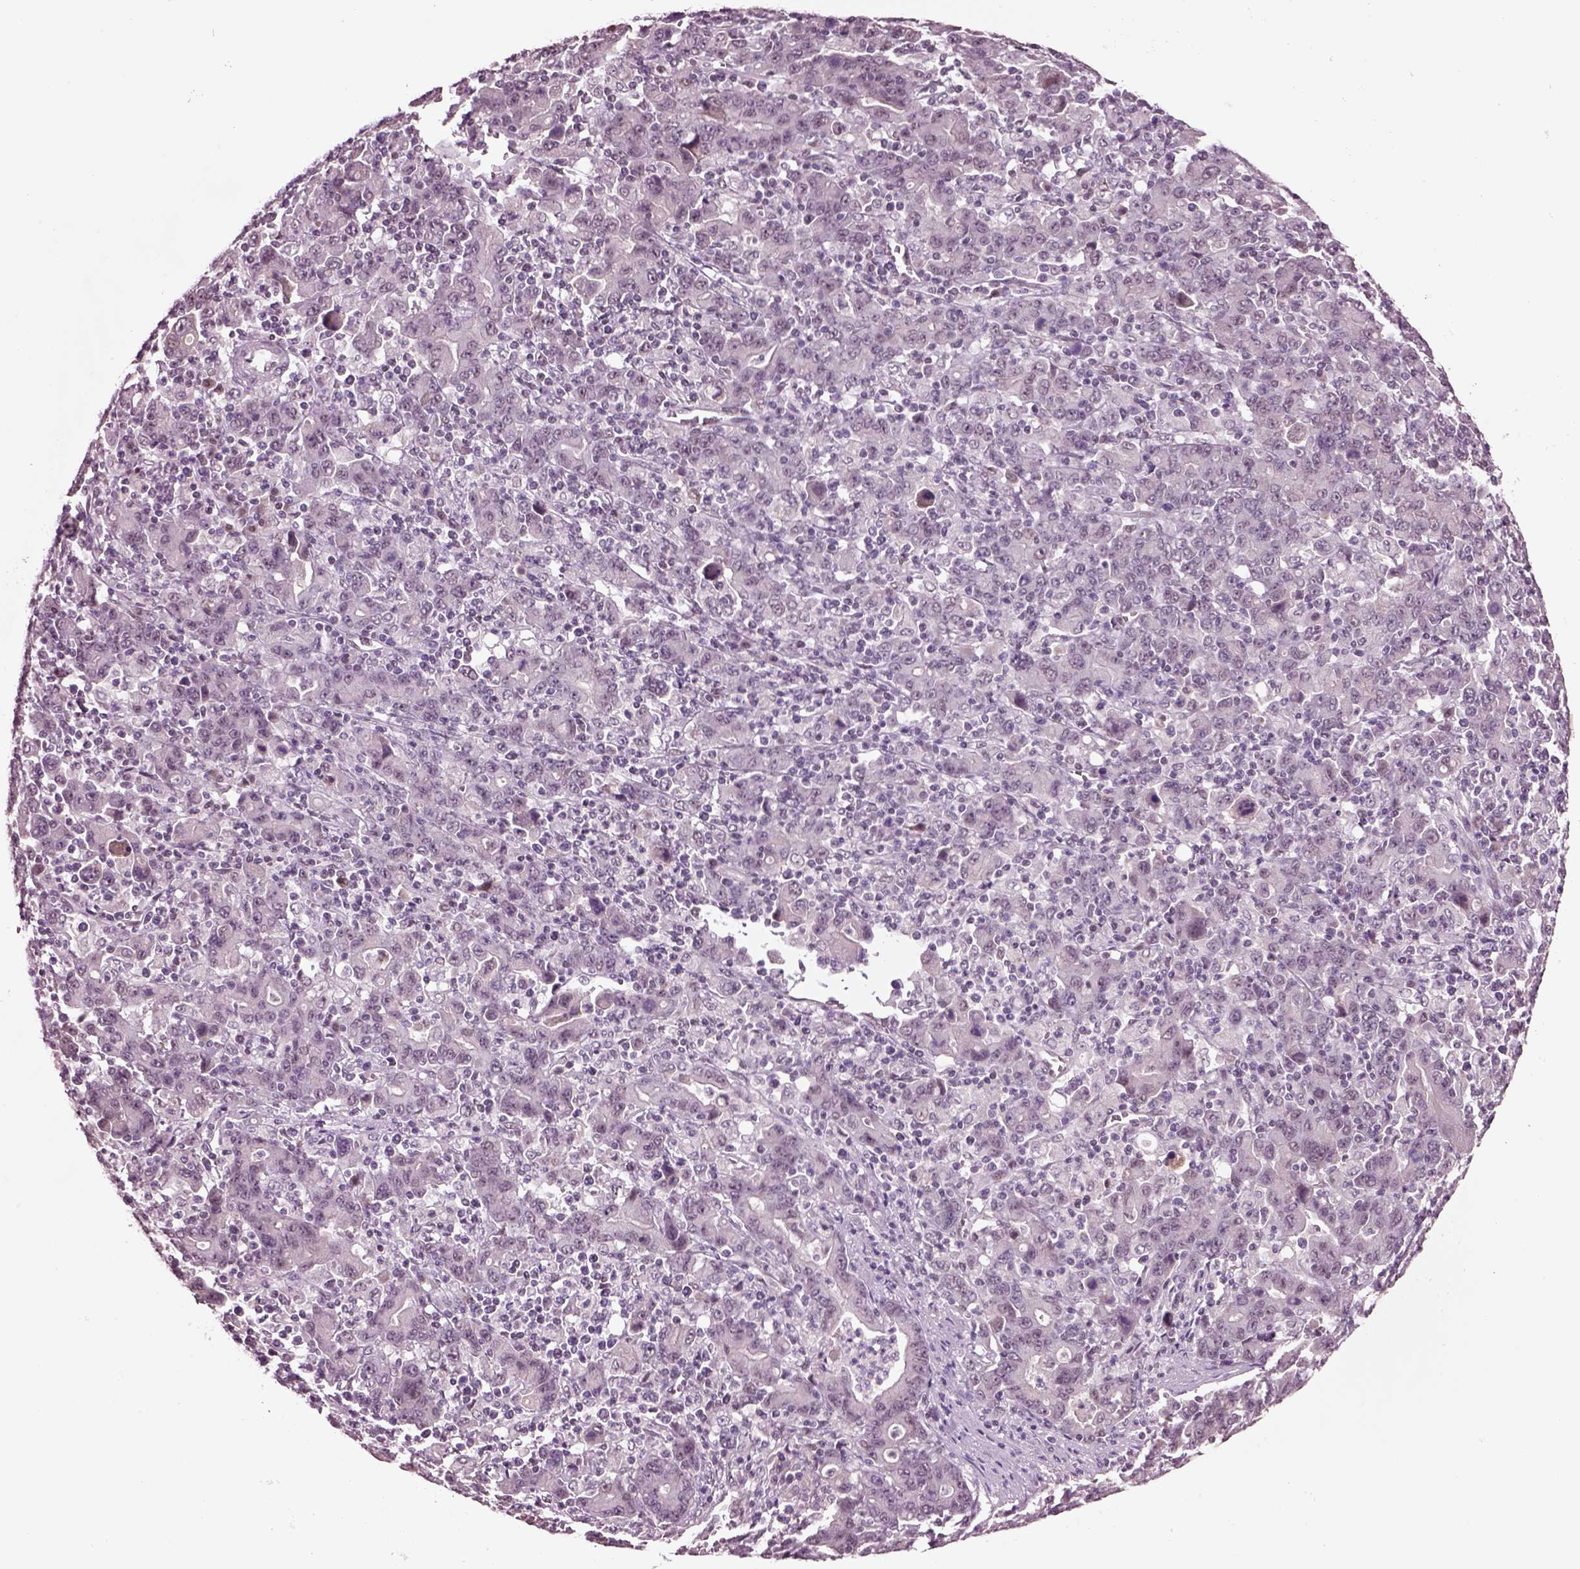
{"staining": {"intensity": "negative", "quantity": "none", "location": "none"}, "tissue": "stomach cancer", "cell_type": "Tumor cells", "image_type": "cancer", "snomed": [{"axis": "morphology", "description": "Adenocarcinoma, NOS"}, {"axis": "topography", "description": "Stomach, upper"}], "caption": "Protein analysis of stomach adenocarcinoma reveals no significant staining in tumor cells.", "gene": "SEPHS1", "patient": {"sex": "male", "age": 69}}